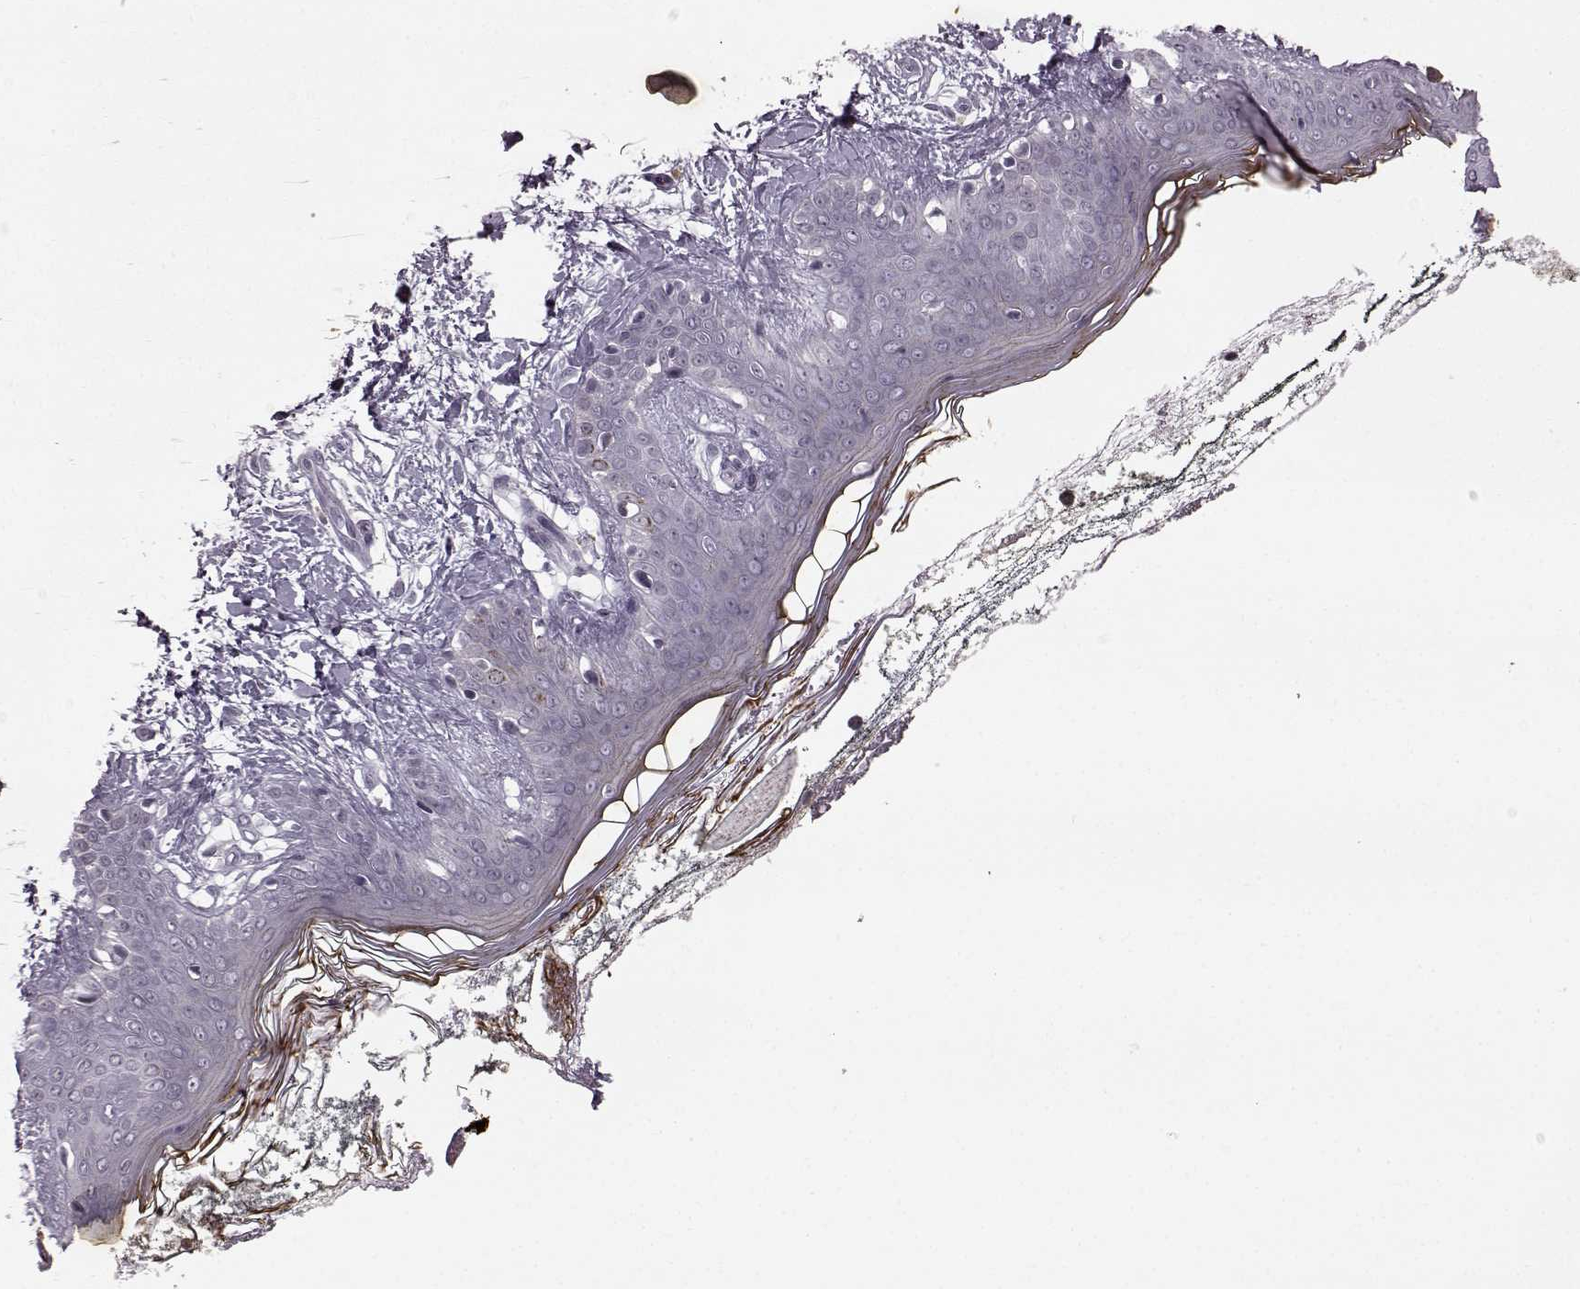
{"staining": {"intensity": "negative", "quantity": "none", "location": "none"}, "tissue": "skin", "cell_type": "Fibroblasts", "image_type": "normal", "snomed": [{"axis": "morphology", "description": "Normal tissue, NOS"}, {"axis": "topography", "description": "Skin"}], "caption": "Immunohistochemistry (IHC) histopathology image of unremarkable human skin stained for a protein (brown), which demonstrates no positivity in fibroblasts. (DAB (3,3'-diaminobenzidine) IHC, high magnification).", "gene": "SLC28A2", "patient": {"sex": "female", "age": 34}}